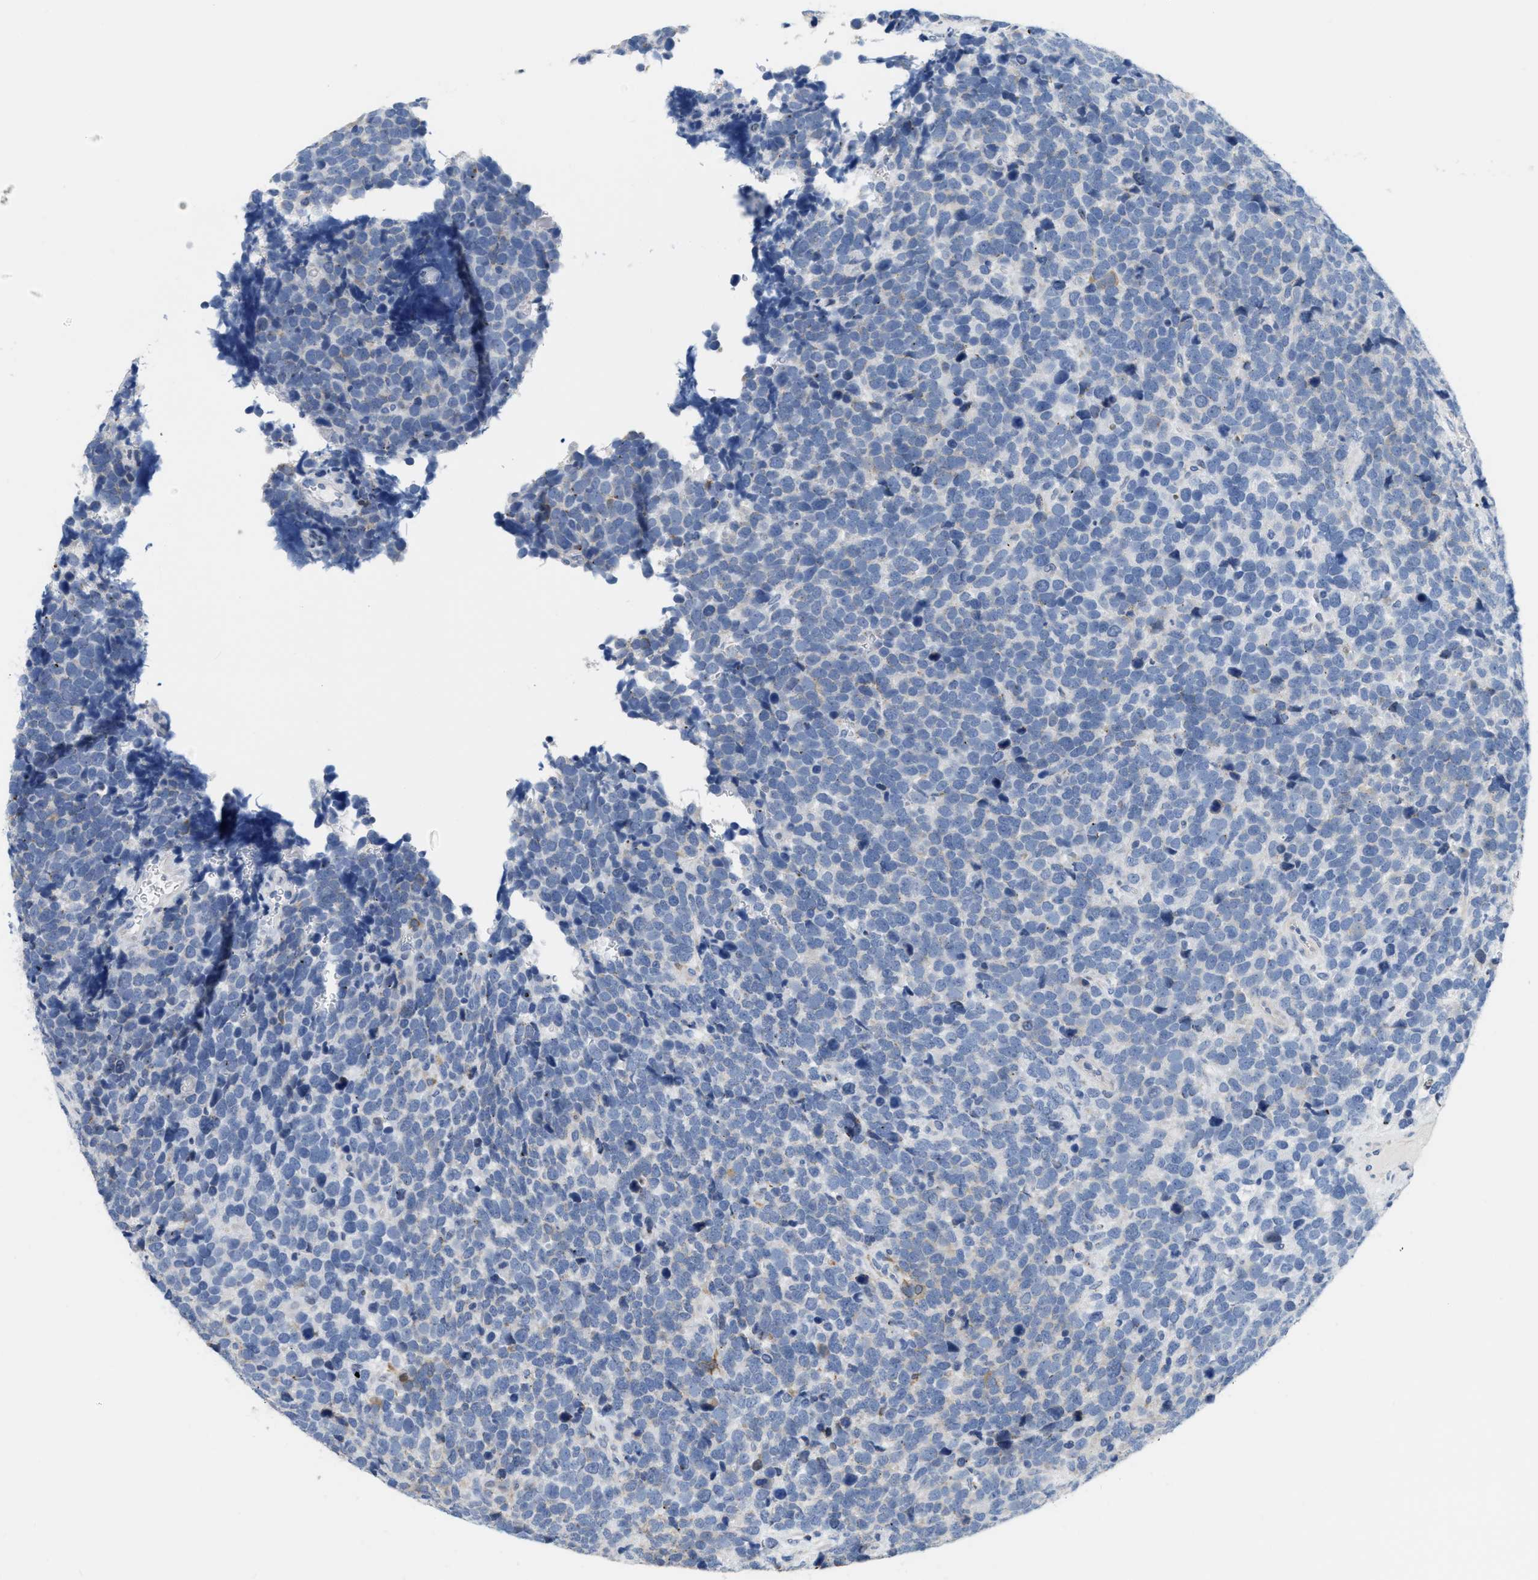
{"staining": {"intensity": "negative", "quantity": "none", "location": "none"}, "tissue": "urothelial cancer", "cell_type": "Tumor cells", "image_type": "cancer", "snomed": [{"axis": "morphology", "description": "Urothelial carcinoma, High grade"}, {"axis": "topography", "description": "Urinary bladder"}], "caption": "DAB immunohistochemical staining of human urothelial carcinoma (high-grade) demonstrates no significant expression in tumor cells.", "gene": "CRYM", "patient": {"sex": "female", "age": 82}}